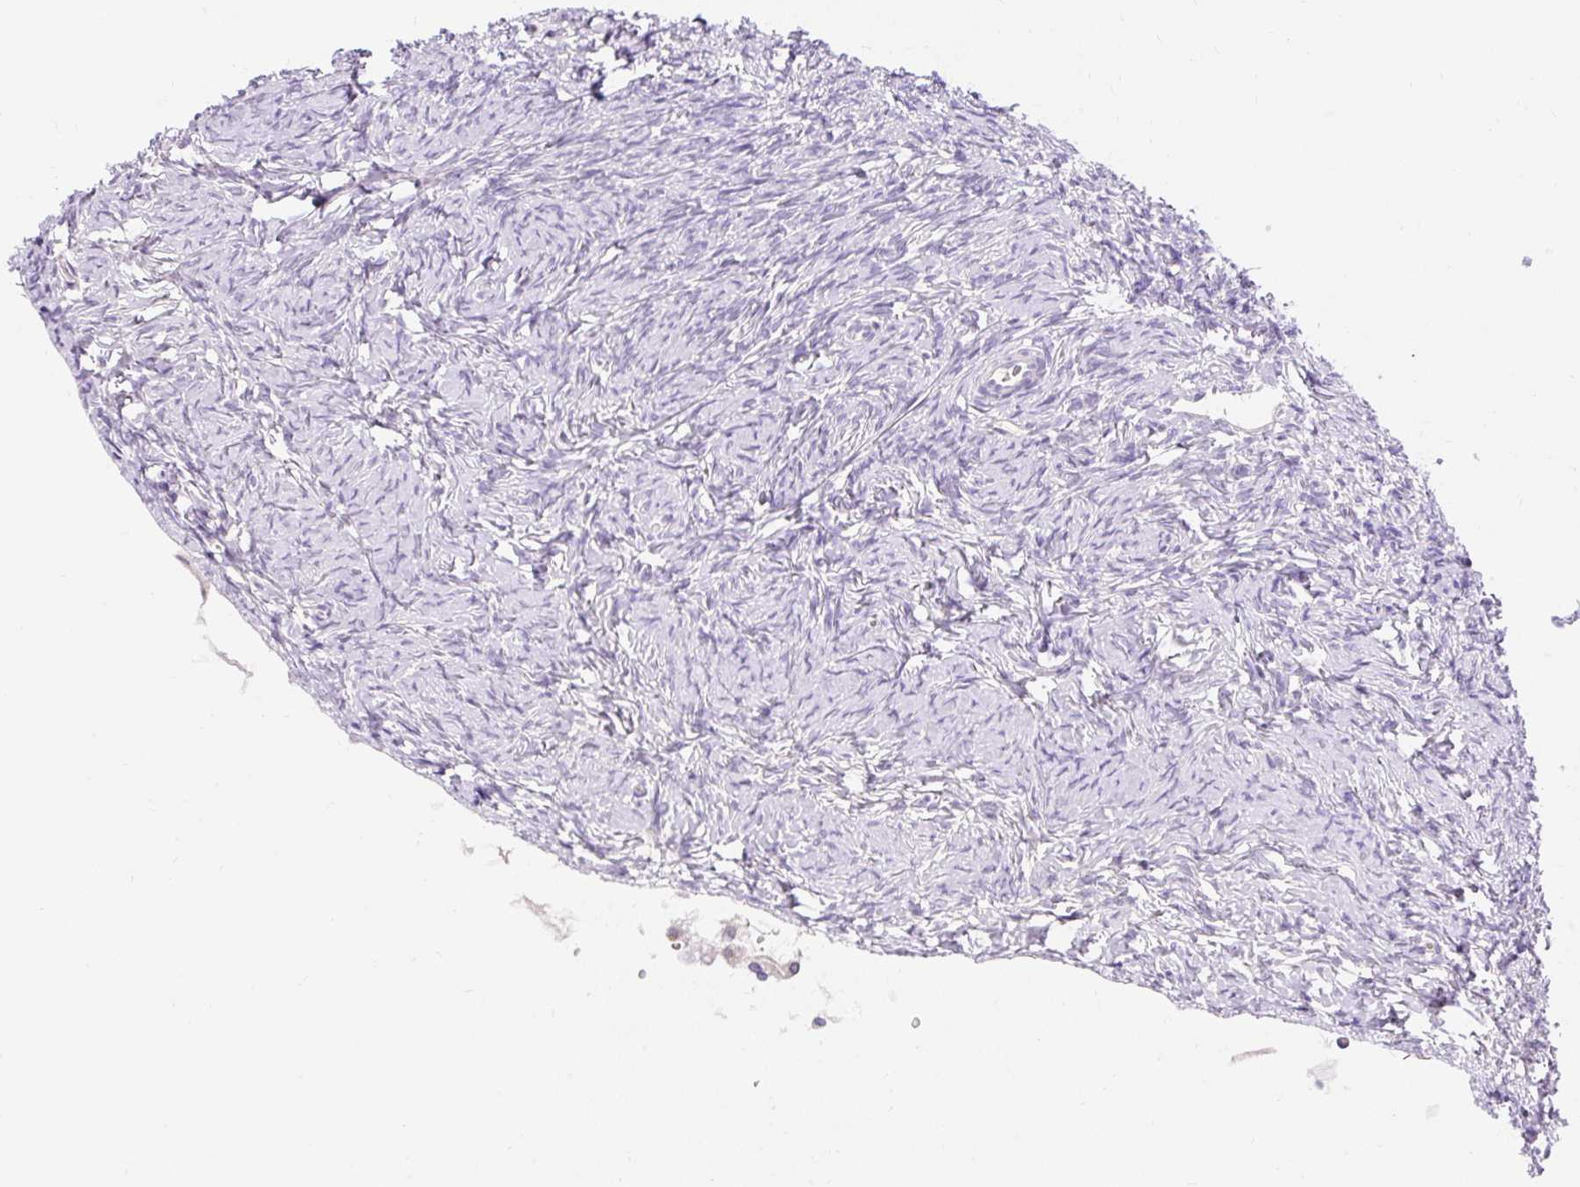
{"staining": {"intensity": "negative", "quantity": "none", "location": "none"}, "tissue": "ovary", "cell_type": "Follicle cells", "image_type": "normal", "snomed": [{"axis": "morphology", "description": "Normal tissue, NOS"}, {"axis": "topography", "description": "Ovary"}], "caption": "Follicle cells show no significant protein positivity in normal ovary.", "gene": "TMEM150C", "patient": {"sex": "female", "age": 51}}